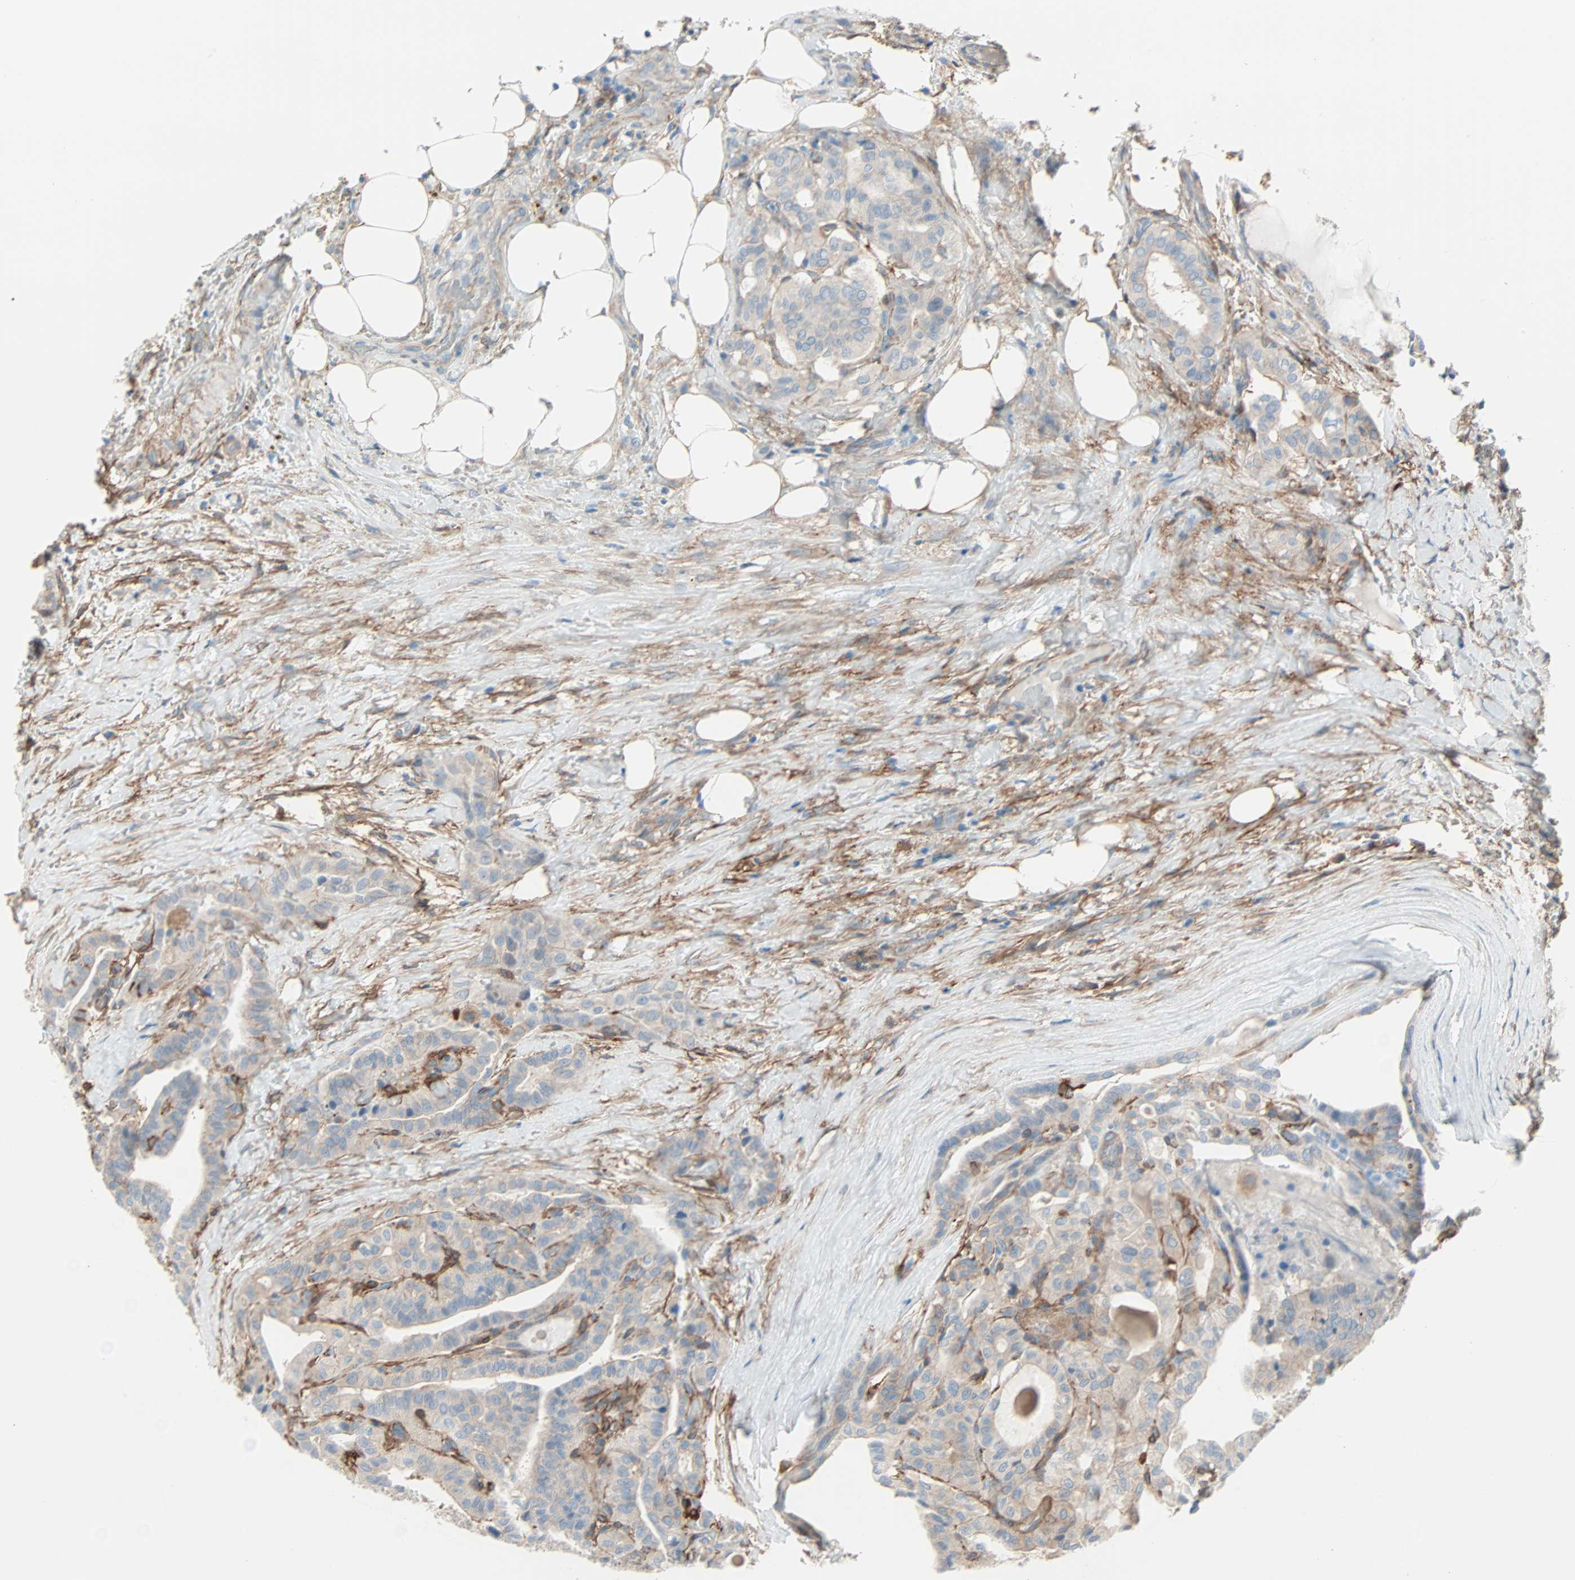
{"staining": {"intensity": "weak", "quantity": ">75%", "location": "cytoplasmic/membranous"}, "tissue": "thyroid cancer", "cell_type": "Tumor cells", "image_type": "cancer", "snomed": [{"axis": "morphology", "description": "Papillary adenocarcinoma, NOS"}, {"axis": "topography", "description": "Thyroid gland"}], "caption": "This histopathology image displays IHC staining of thyroid papillary adenocarcinoma, with low weak cytoplasmic/membranous staining in about >75% of tumor cells.", "gene": "EPB41L2", "patient": {"sex": "male", "age": 77}}